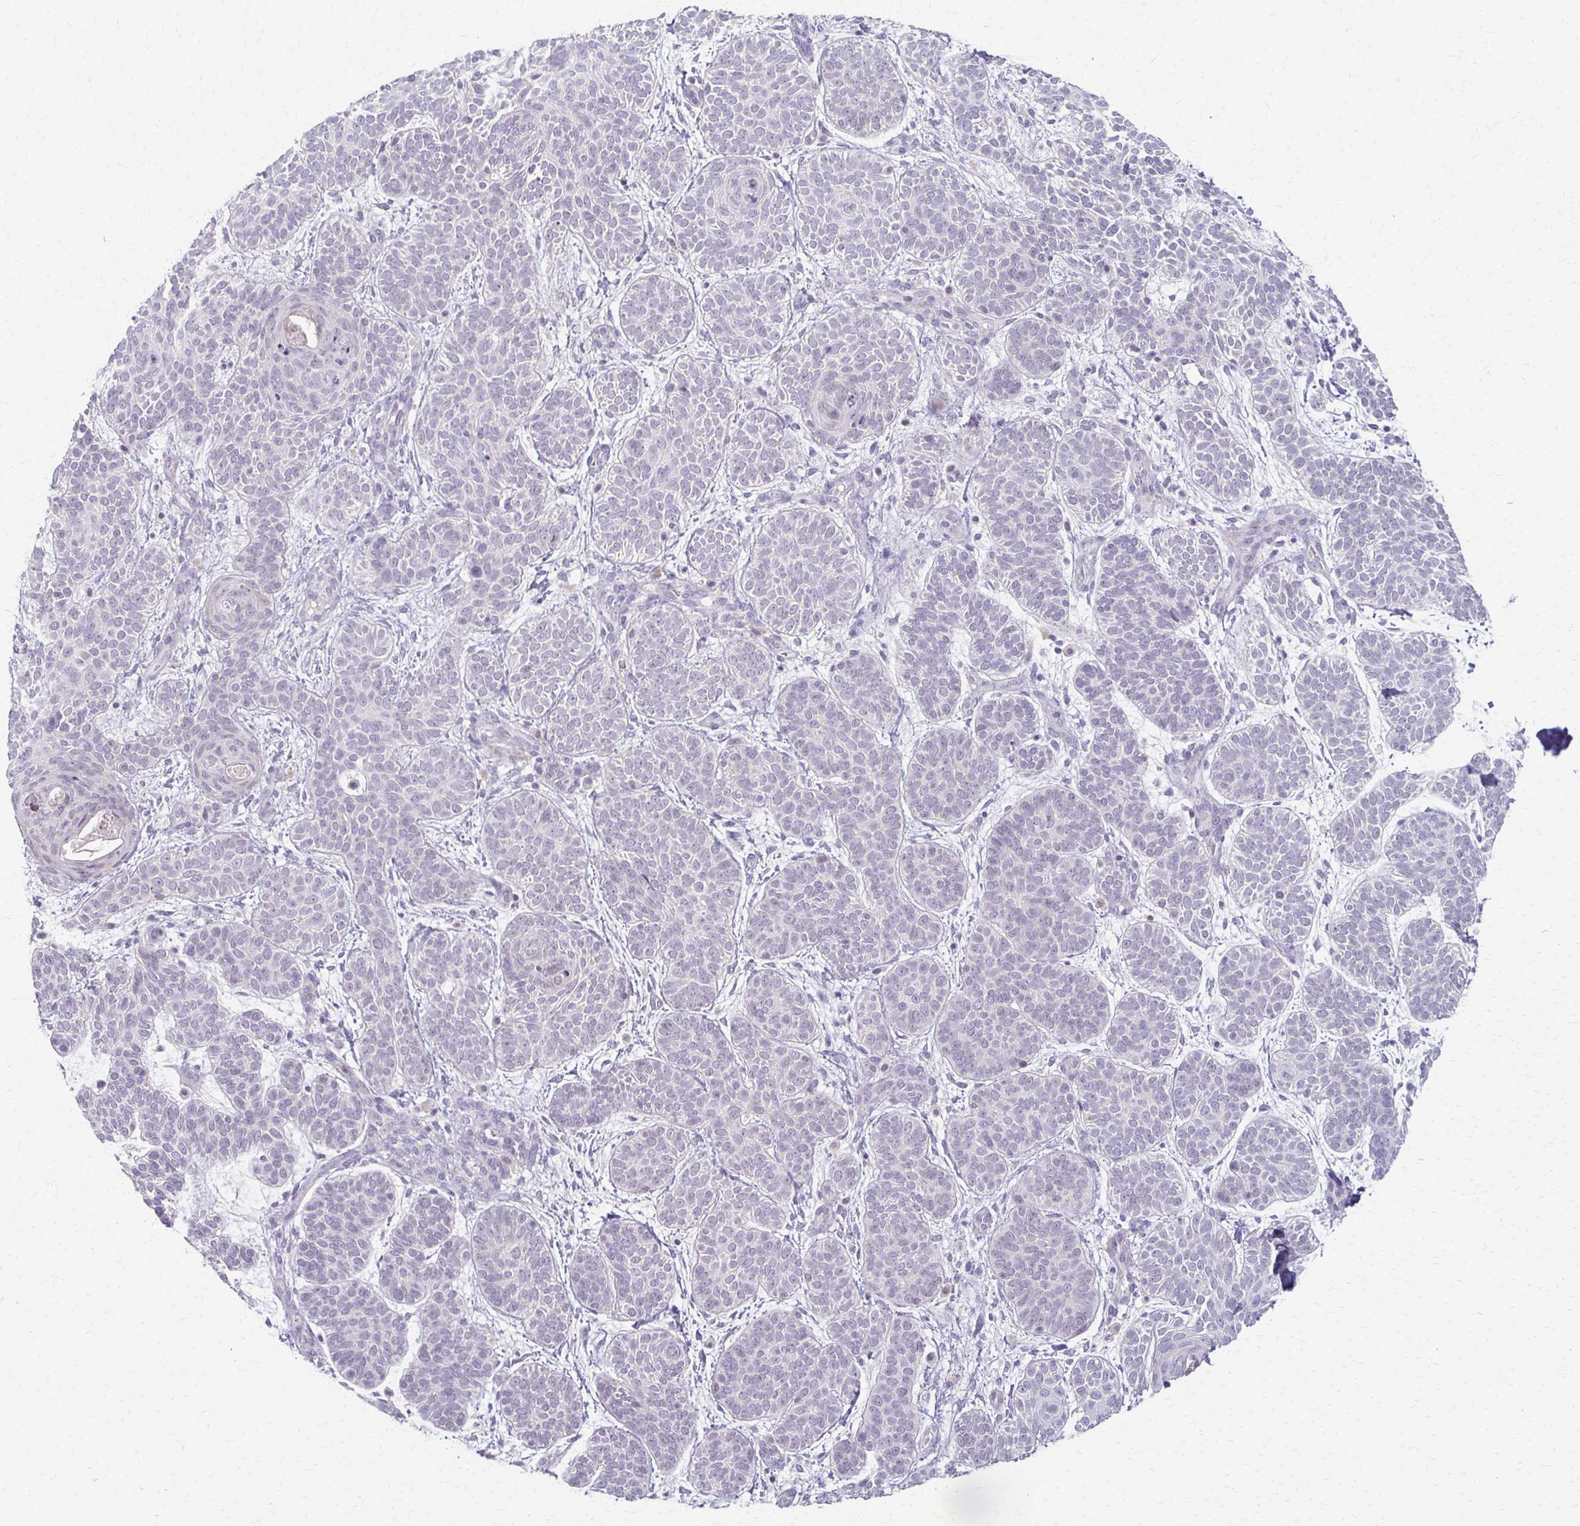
{"staining": {"intensity": "negative", "quantity": "none", "location": "none"}, "tissue": "skin cancer", "cell_type": "Tumor cells", "image_type": "cancer", "snomed": [{"axis": "morphology", "description": "Basal cell carcinoma"}, {"axis": "topography", "description": "Skin"}], "caption": "The IHC histopathology image has no significant positivity in tumor cells of skin cancer (basal cell carcinoma) tissue. (Stains: DAB (3,3'-diaminobenzidine) immunohistochemistry with hematoxylin counter stain, Microscopy: brightfield microscopy at high magnification).", "gene": "FOXO4", "patient": {"sex": "female", "age": 82}}